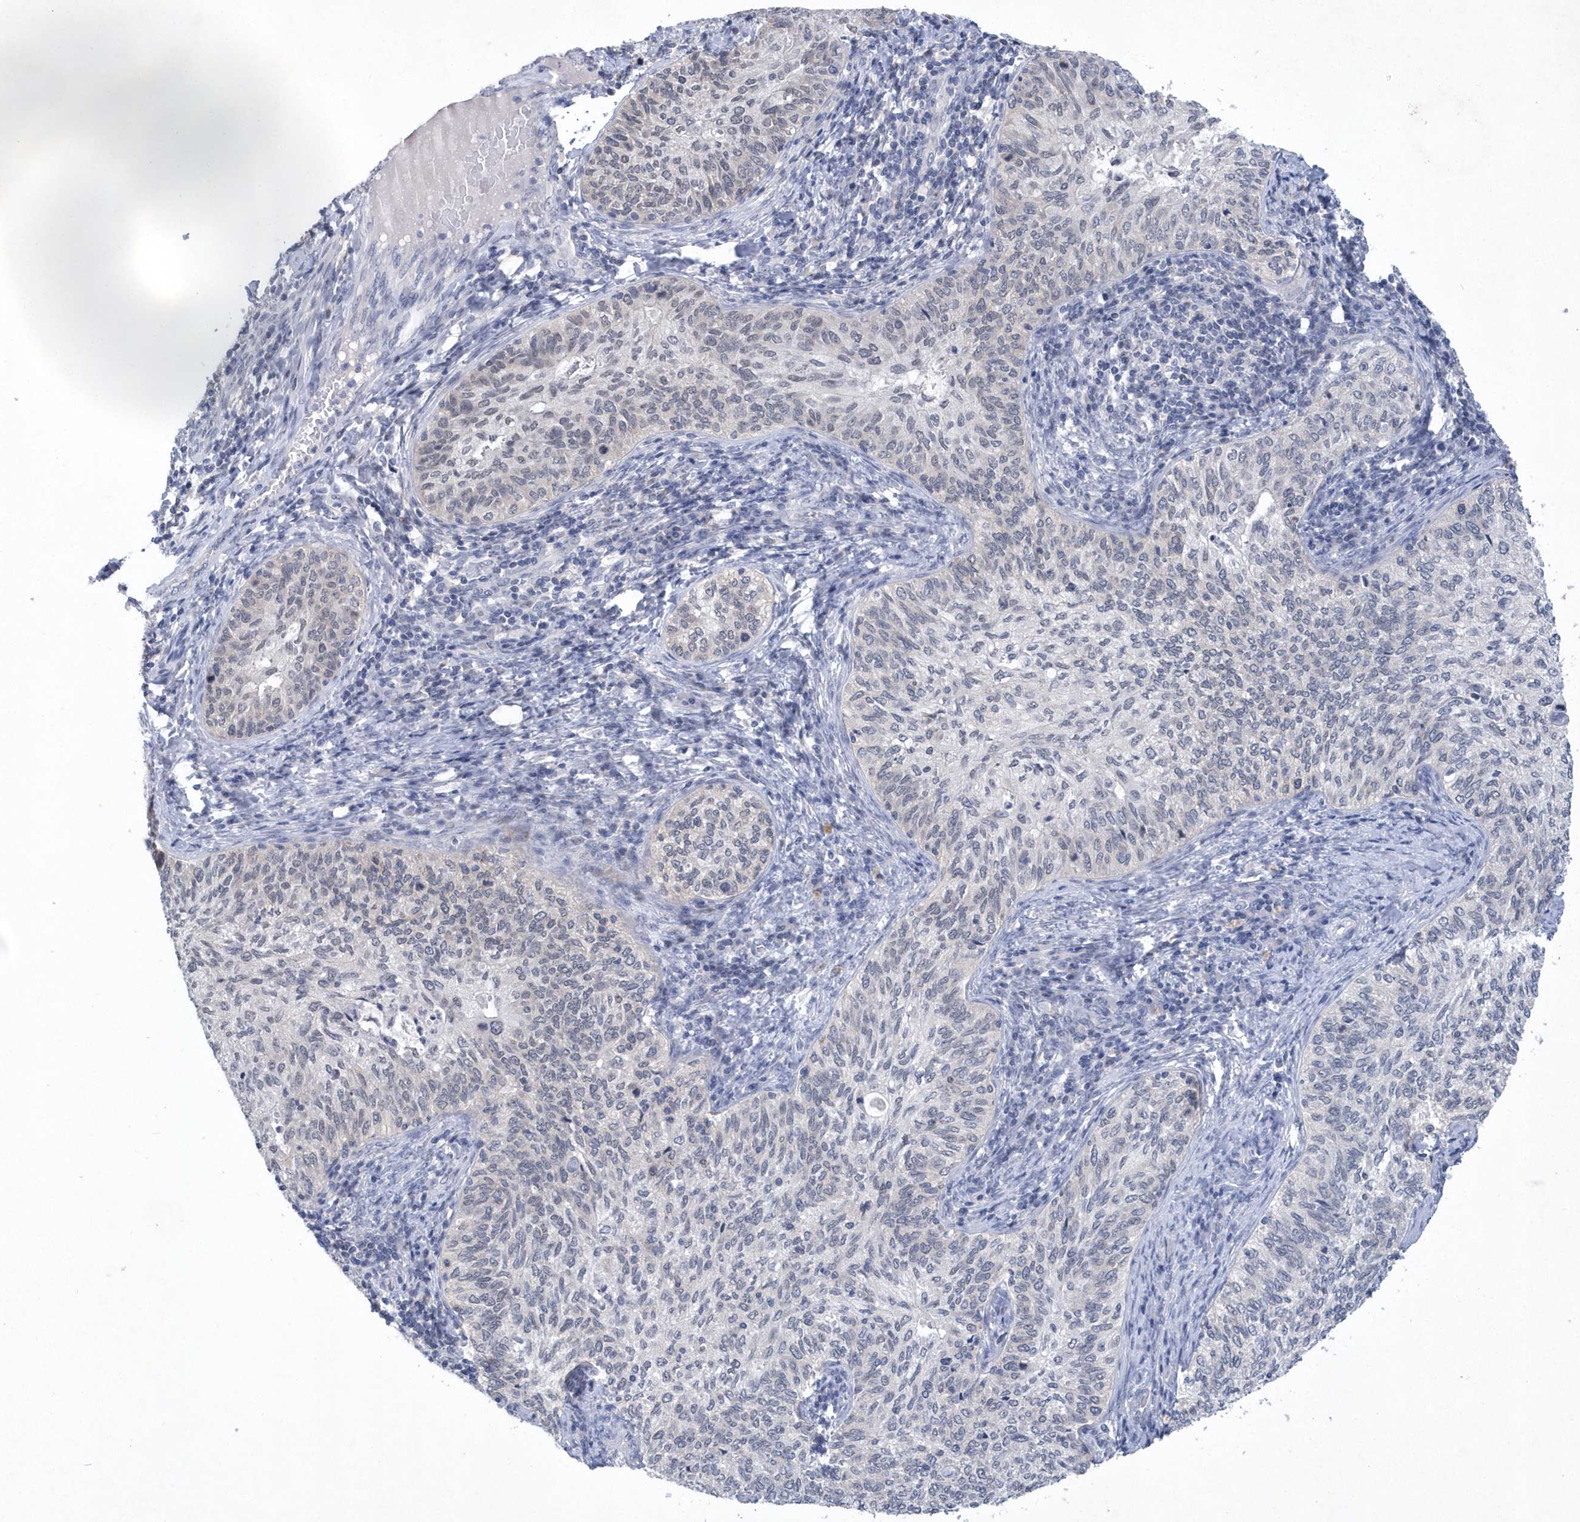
{"staining": {"intensity": "negative", "quantity": "none", "location": "none"}, "tissue": "cervical cancer", "cell_type": "Tumor cells", "image_type": "cancer", "snomed": [{"axis": "morphology", "description": "Squamous cell carcinoma, NOS"}, {"axis": "topography", "description": "Cervix"}], "caption": "Tumor cells are negative for brown protein staining in cervical squamous cell carcinoma.", "gene": "SRGAP3", "patient": {"sex": "female", "age": 30}}